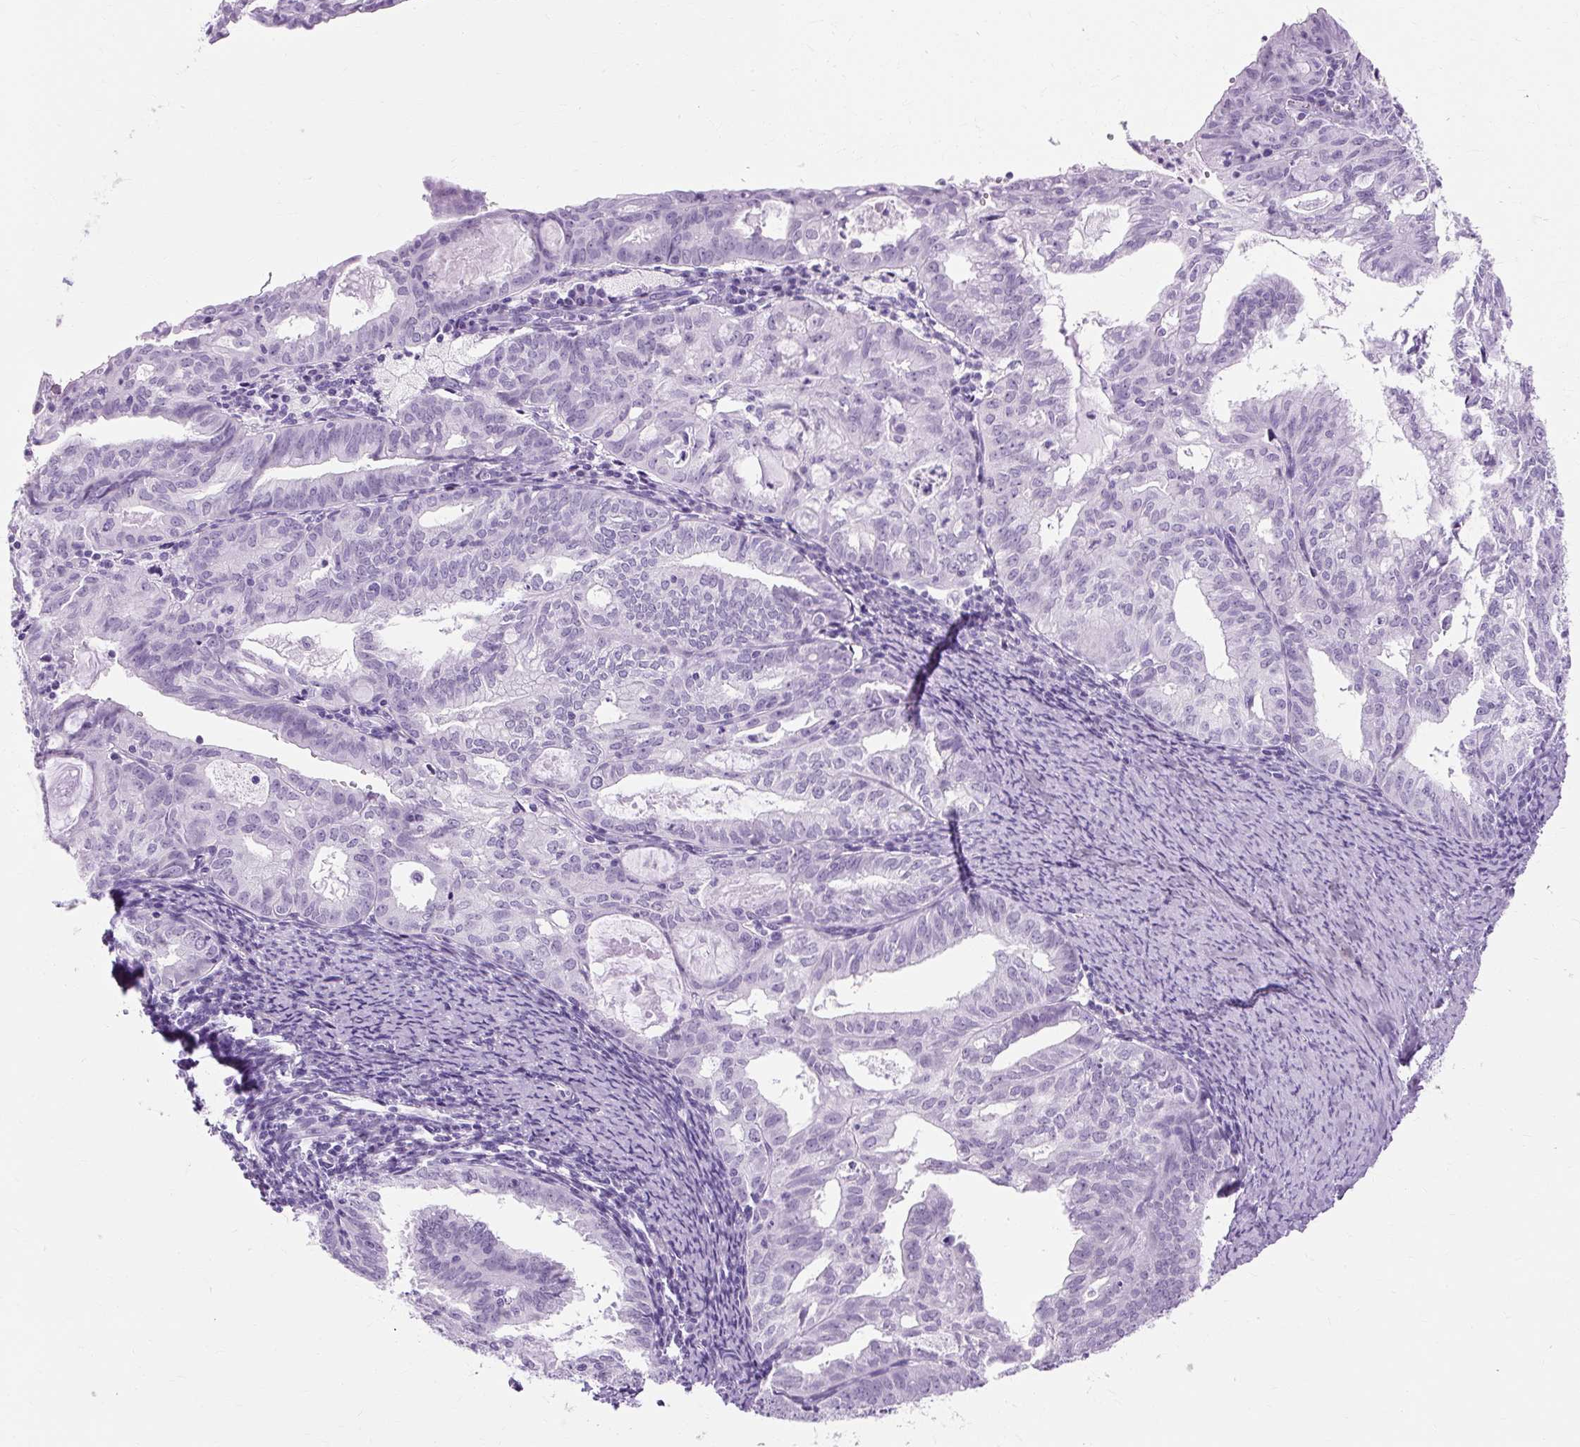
{"staining": {"intensity": "negative", "quantity": "none", "location": "none"}, "tissue": "endometrial cancer", "cell_type": "Tumor cells", "image_type": "cancer", "snomed": [{"axis": "morphology", "description": "Adenocarcinoma, NOS"}, {"axis": "topography", "description": "Endometrium"}], "caption": "The photomicrograph reveals no significant staining in tumor cells of endometrial adenocarcinoma.", "gene": "RYBP", "patient": {"sex": "female", "age": 70}}